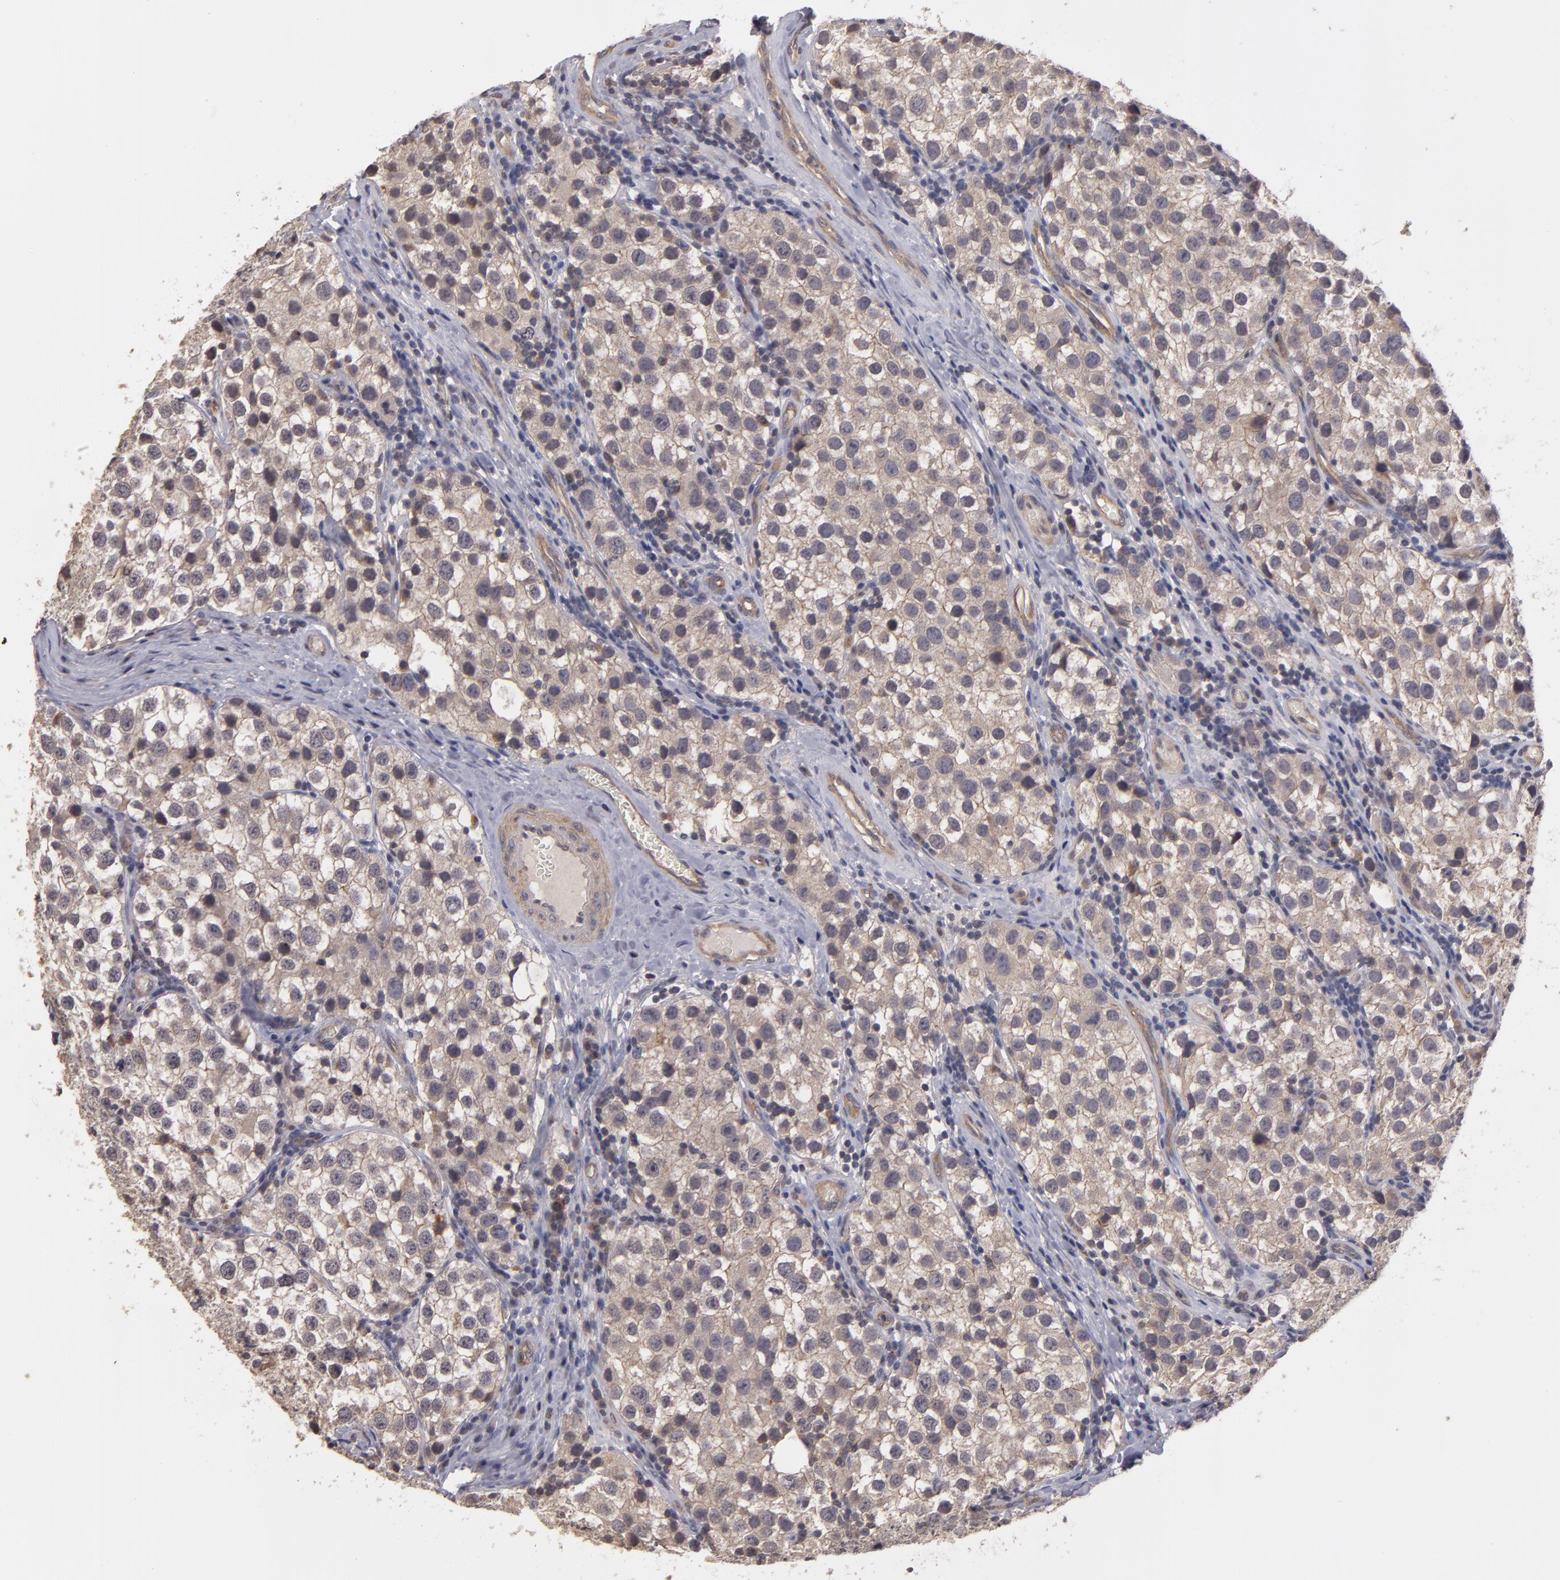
{"staining": {"intensity": "weak", "quantity": ">75%", "location": "cytoplasmic/membranous"}, "tissue": "testis cancer", "cell_type": "Tumor cells", "image_type": "cancer", "snomed": [{"axis": "morphology", "description": "Seminoma, NOS"}, {"axis": "topography", "description": "Testis"}], "caption": "Tumor cells show low levels of weak cytoplasmic/membranous expression in about >75% of cells in testis cancer.", "gene": "CTSO", "patient": {"sex": "male", "age": 39}}